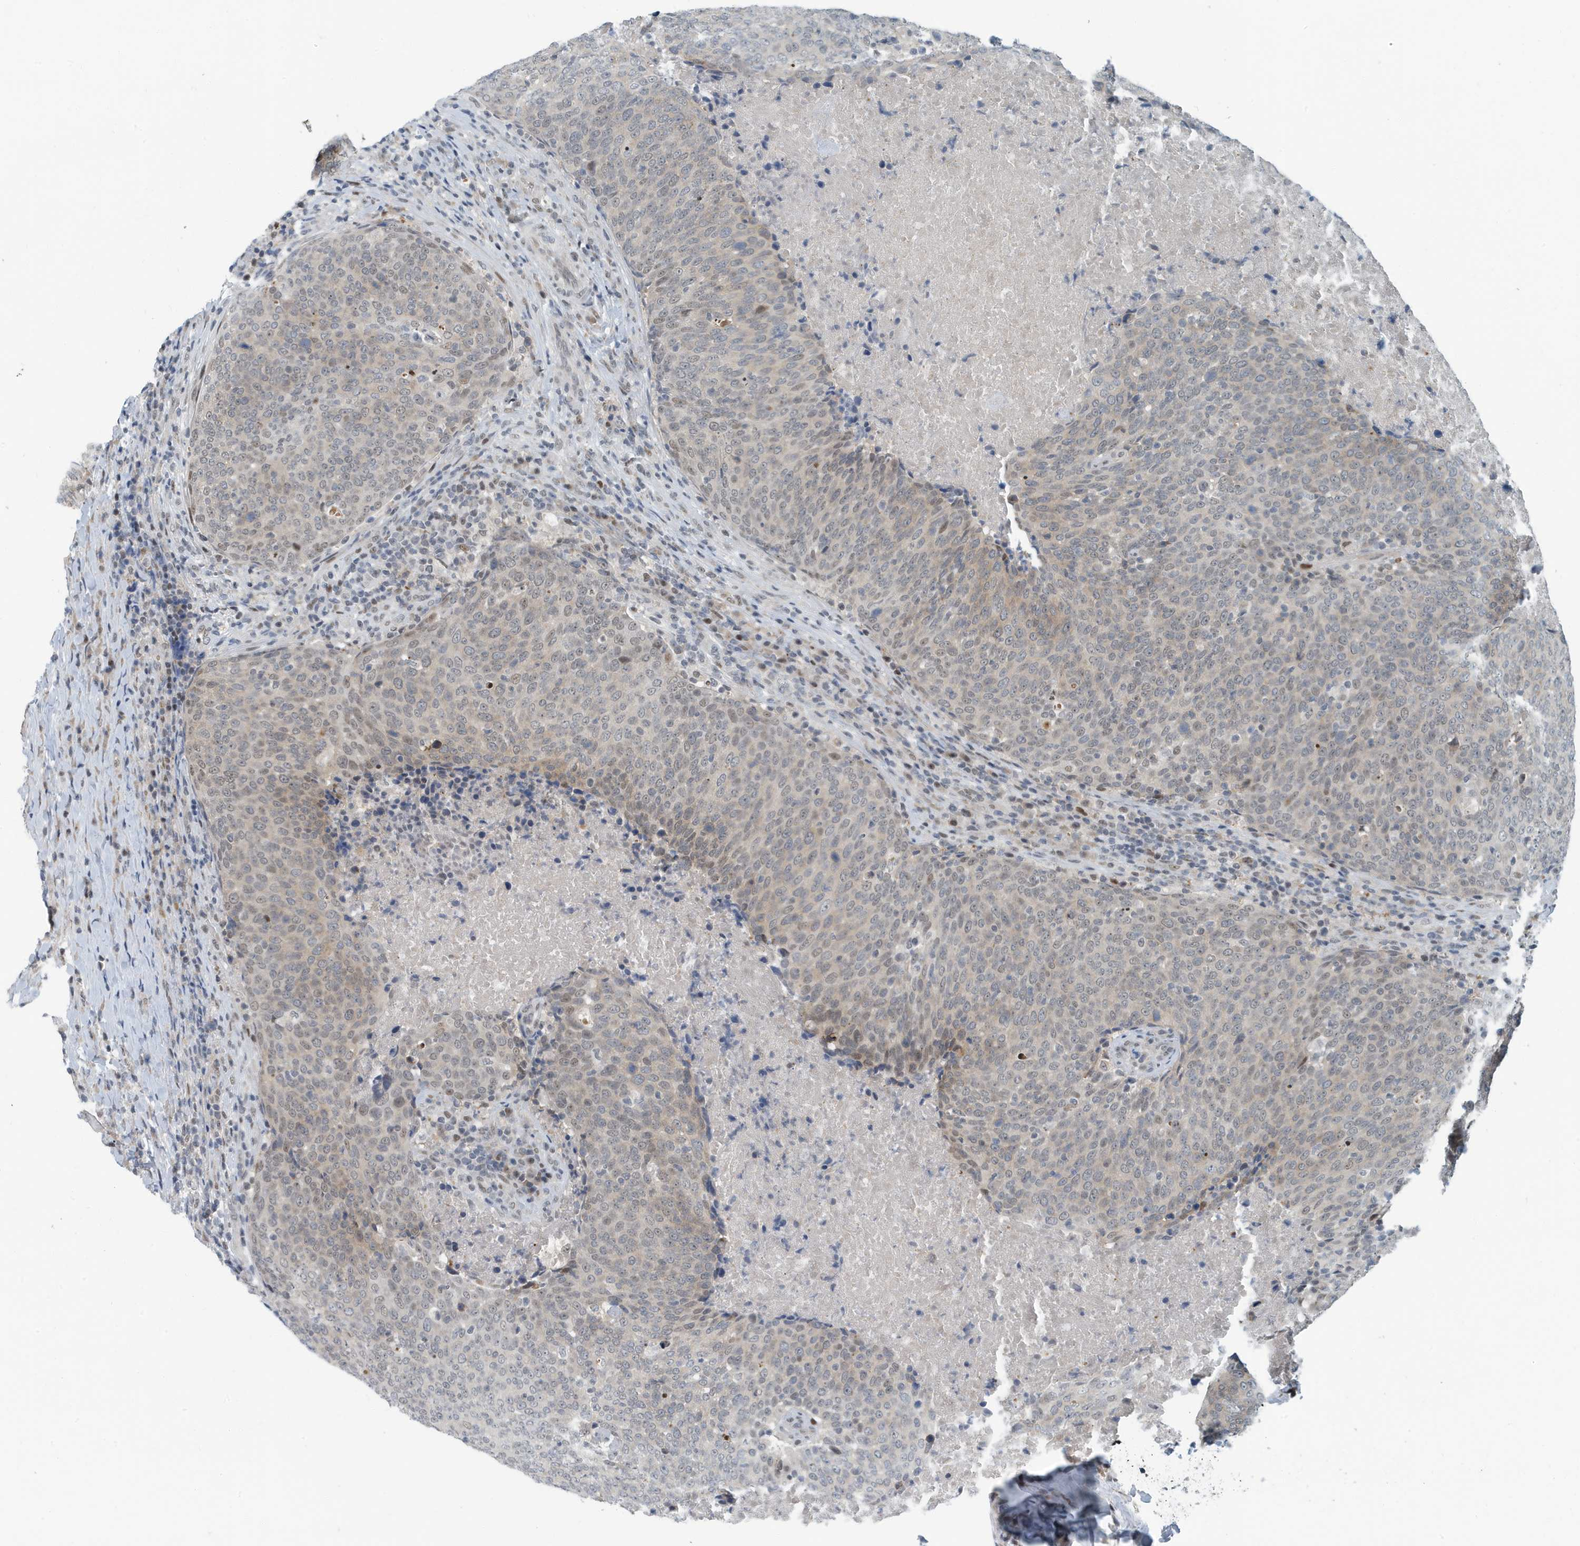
{"staining": {"intensity": "moderate", "quantity": "25%-75%", "location": "cytoplasmic/membranous,nuclear"}, "tissue": "head and neck cancer", "cell_type": "Tumor cells", "image_type": "cancer", "snomed": [{"axis": "morphology", "description": "Squamous cell carcinoma, NOS"}, {"axis": "morphology", "description": "Squamous cell carcinoma, metastatic, NOS"}, {"axis": "topography", "description": "Lymph node"}, {"axis": "topography", "description": "Head-Neck"}], "caption": "Moderate cytoplasmic/membranous and nuclear positivity is present in approximately 25%-75% of tumor cells in head and neck cancer.", "gene": "KIF15", "patient": {"sex": "male", "age": 62}}